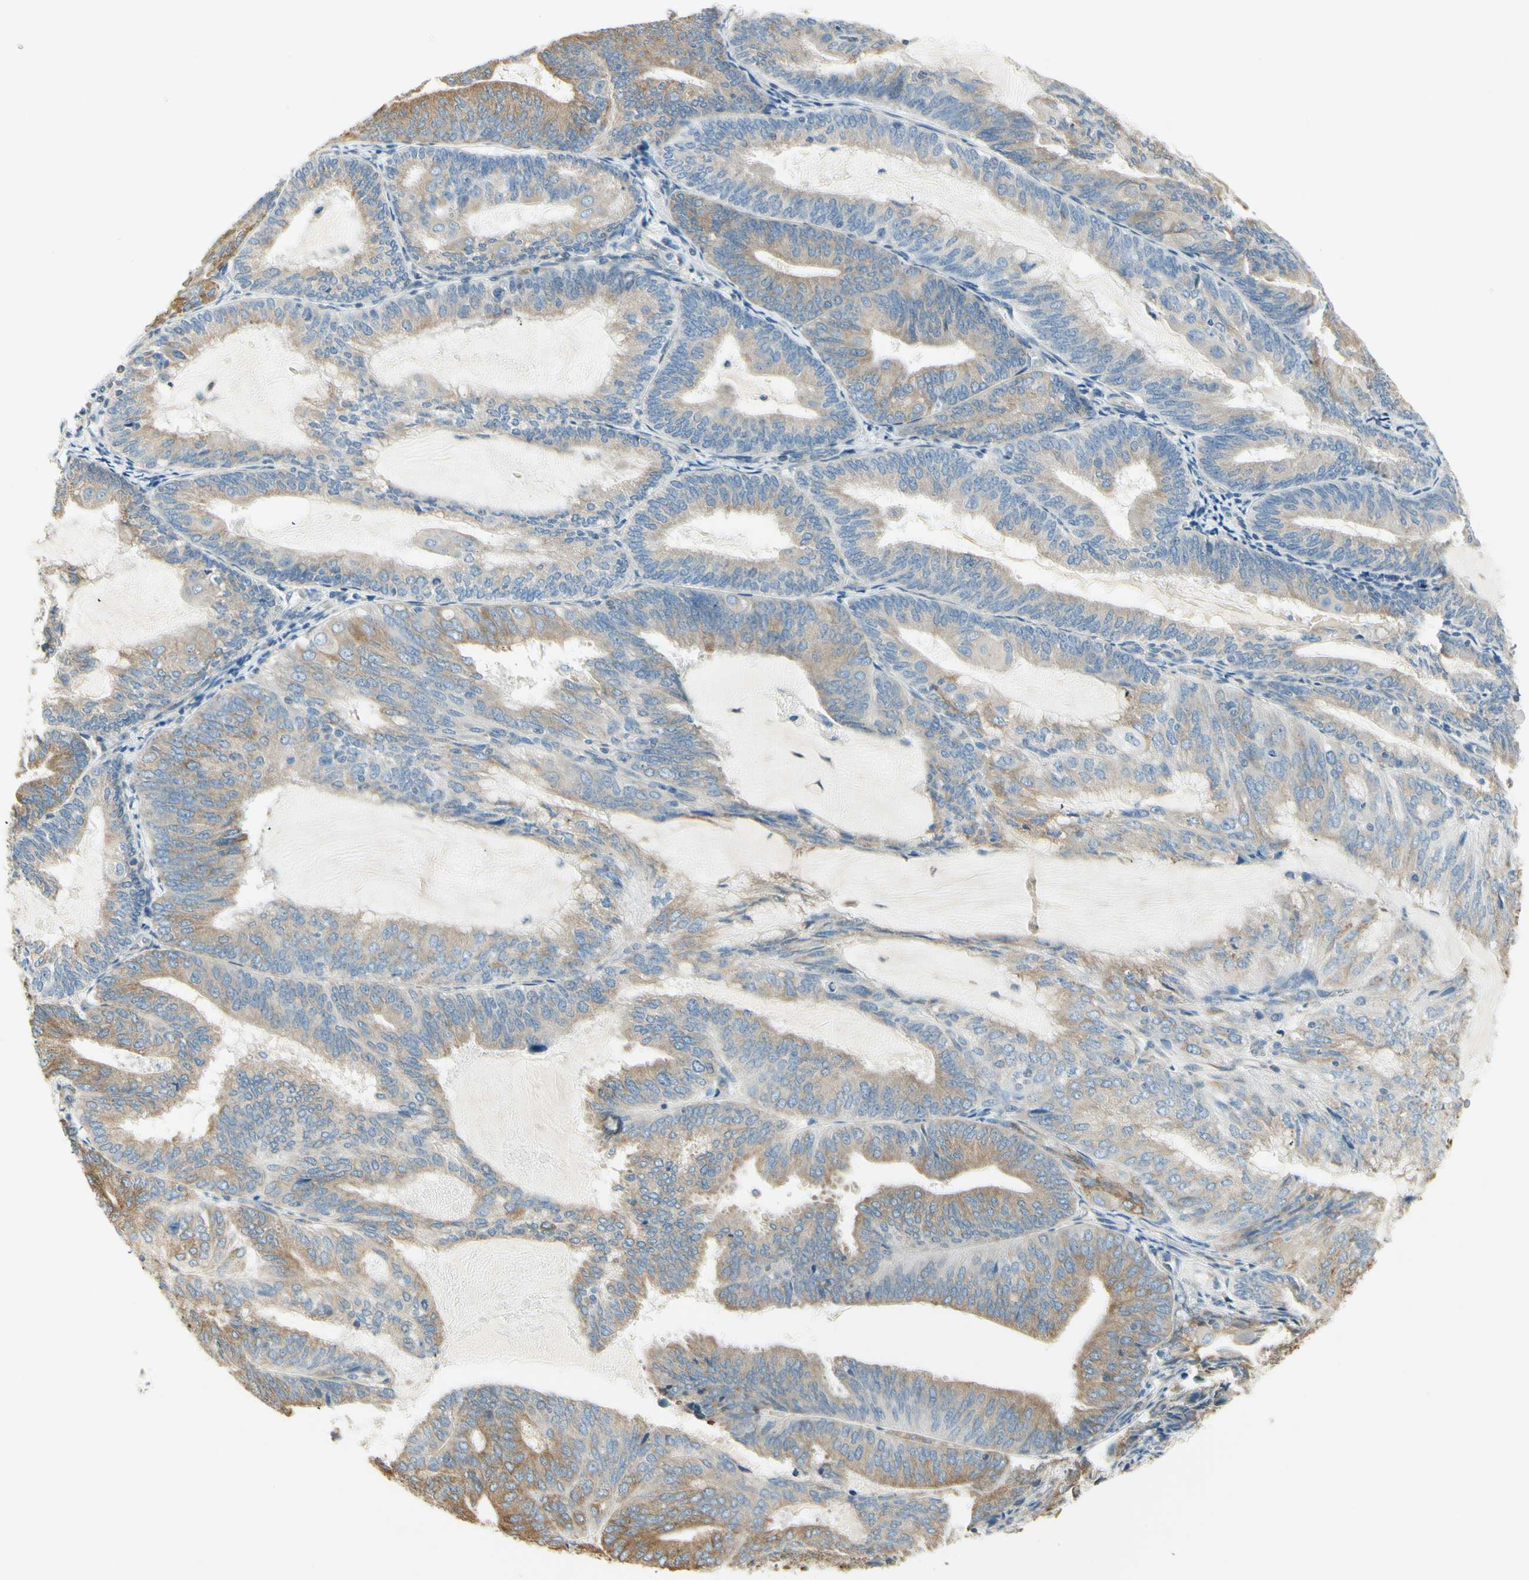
{"staining": {"intensity": "weak", "quantity": ">75%", "location": "cytoplasmic/membranous"}, "tissue": "endometrial cancer", "cell_type": "Tumor cells", "image_type": "cancer", "snomed": [{"axis": "morphology", "description": "Adenocarcinoma, NOS"}, {"axis": "topography", "description": "Endometrium"}], "caption": "Endometrial adenocarcinoma tissue exhibits weak cytoplasmic/membranous staining in about >75% of tumor cells, visualized by immunohistochemistry.", "gene": "IGDCC4", "patient": {"sex": "female", "age": 81}}